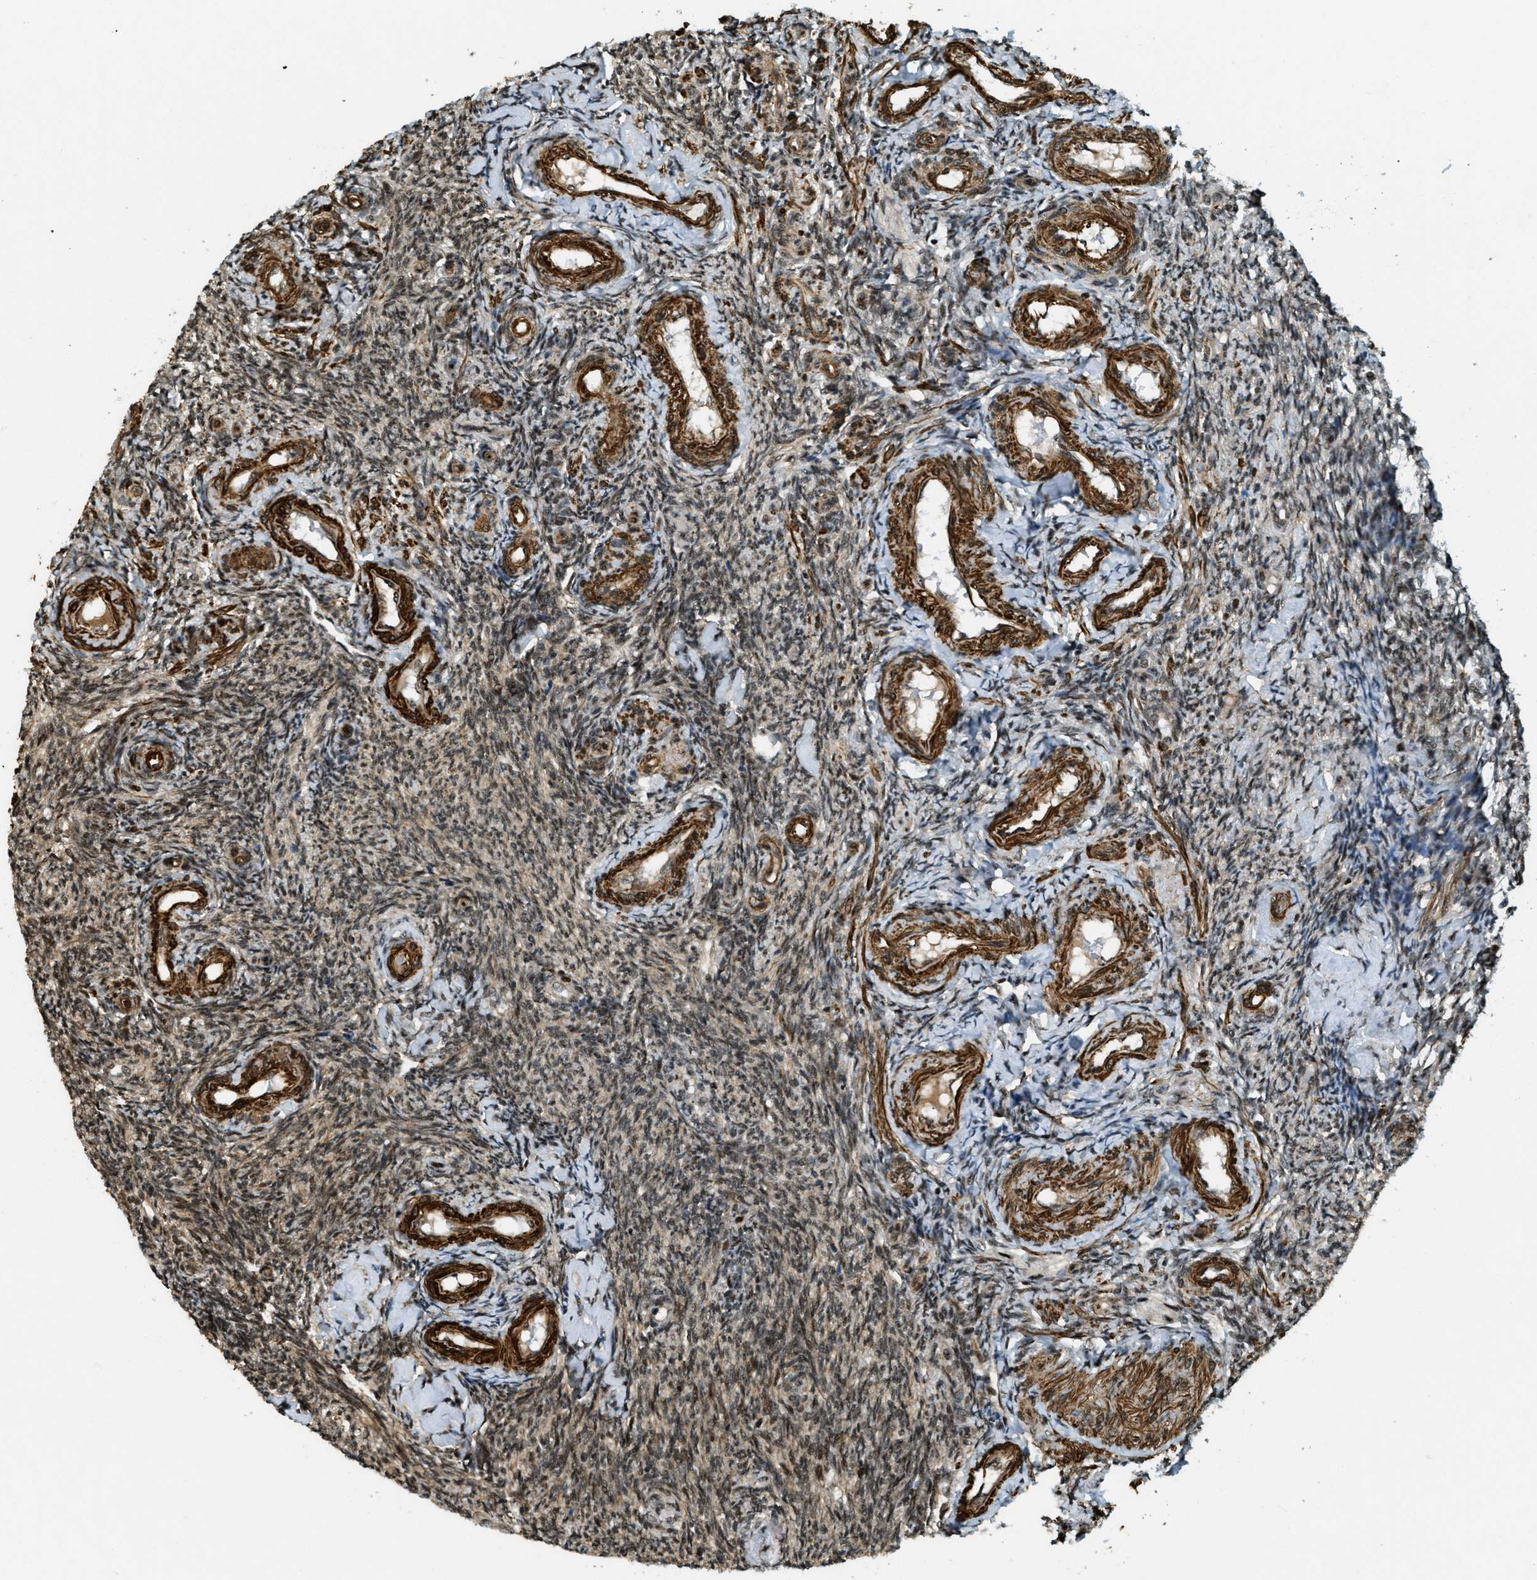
{"staining": {"intensity": "moderate", "quantity": ">75%", "location": "cytoplasmic/membranous,nuclear"}, "tissue": "ovary", "cell_type": "Ovarian stroma cells", "image_type": "normal", "snomed": [{"axis": "morphology", "description": "Normal tissue, NOS"}, {"axis": "topography", "description": "Ovary"}], "caption": "Immunohistochemical staining of unremarkable human ovary reveals >75% levels of moderate cytoplasmic/membranous,nuclear protein positivity in about >75% of ovarian stroma cells.", "gene": "CFAP36", "patient": {"sex": "female", "age": 41}}